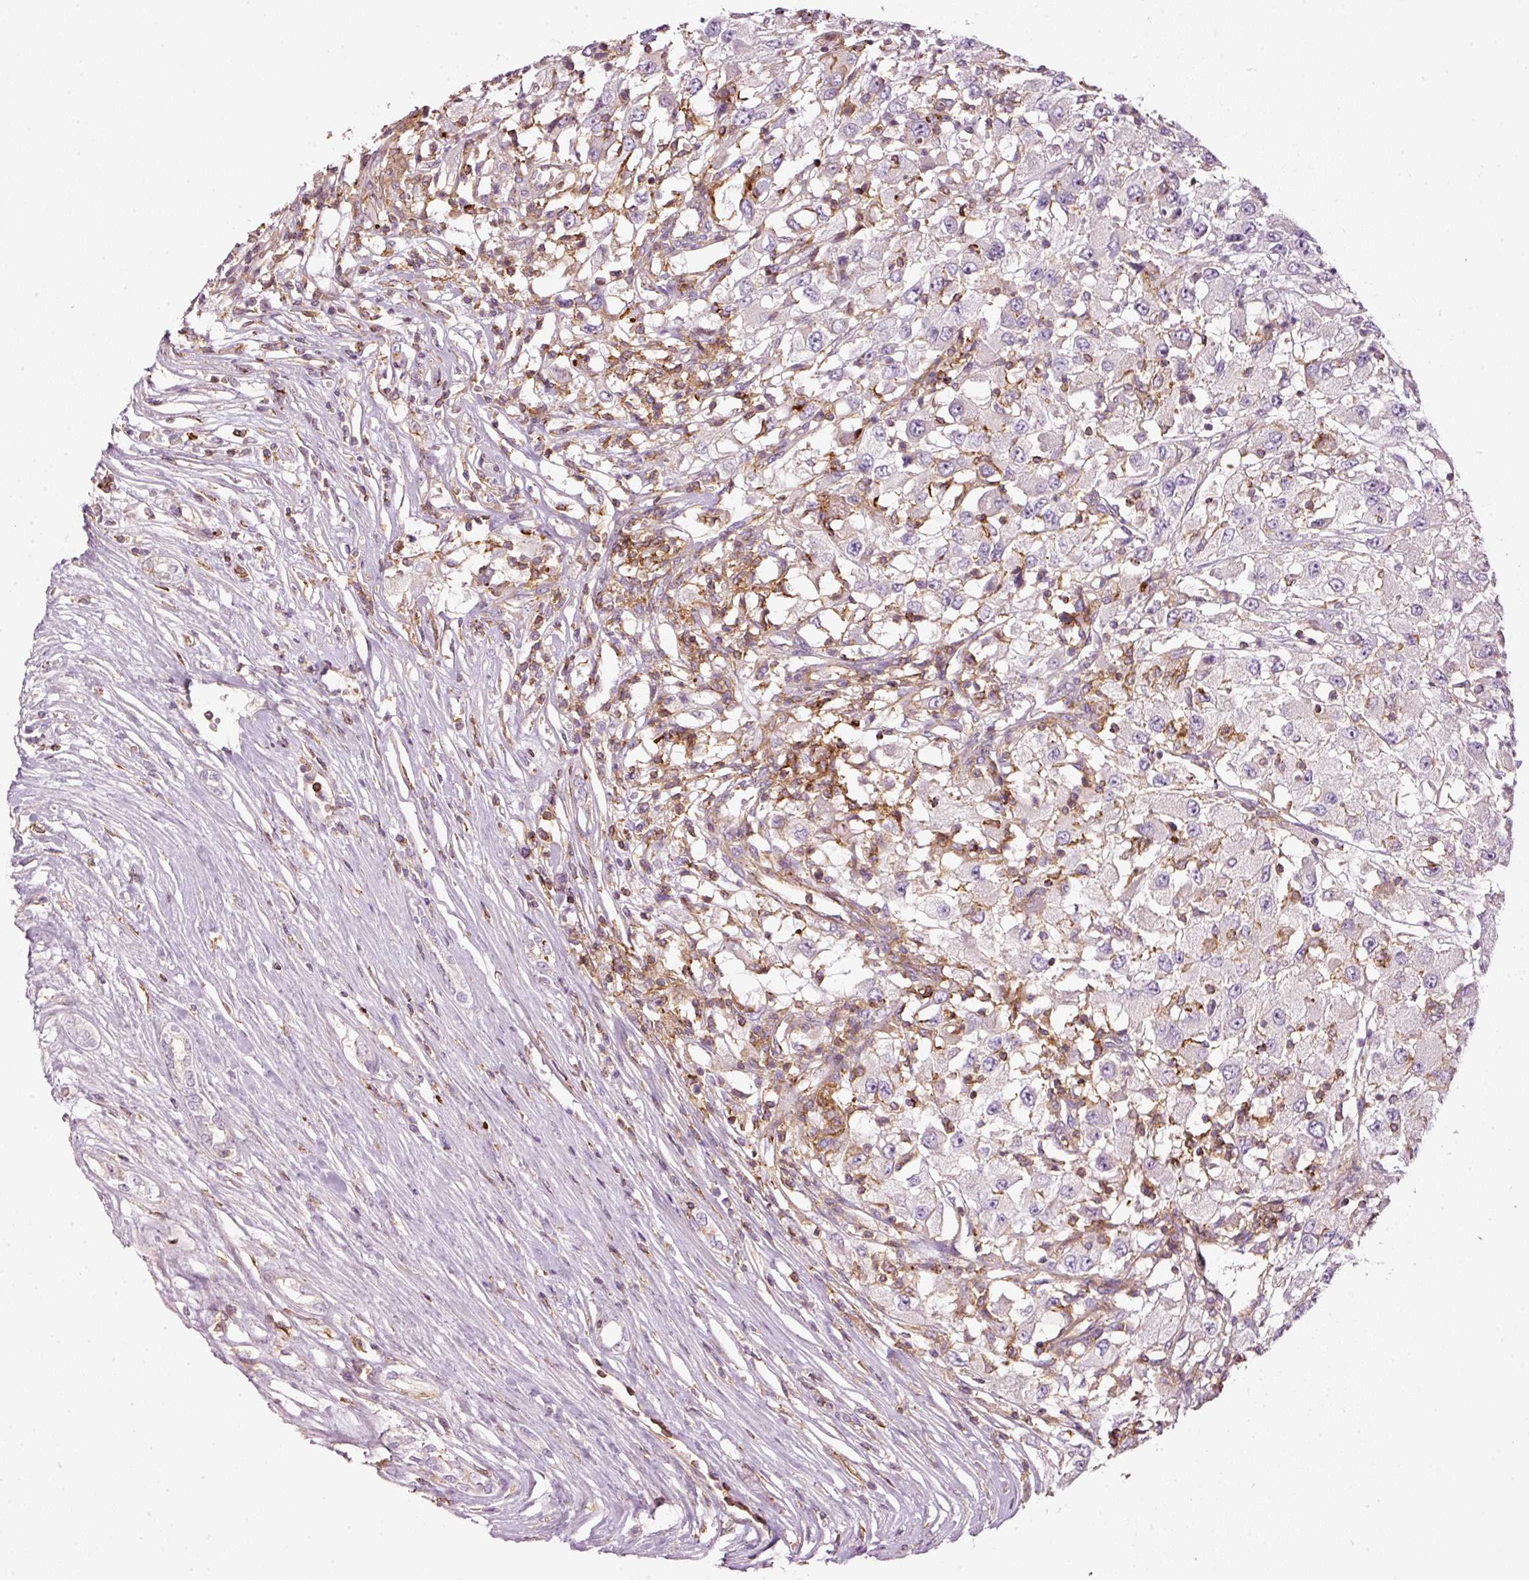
{"staining": {"intensity": "negative", "quantity": "none", "location": "none"}, "tissue": "renal cancer", "cell_type": "Tumor cells", "image_type": "cancer", "snomed": [{"axis": "morphology", "description": "Adenocarcinoma, NOS"}, {"axis": "topography", "description": "Kidney"}], "caption": "Protein analysis of renal adenocarcinoma reveals no significant positivity in tumor cells.", "gene": "SIPA1", "patient": {"sex": "female", "age": 67}}